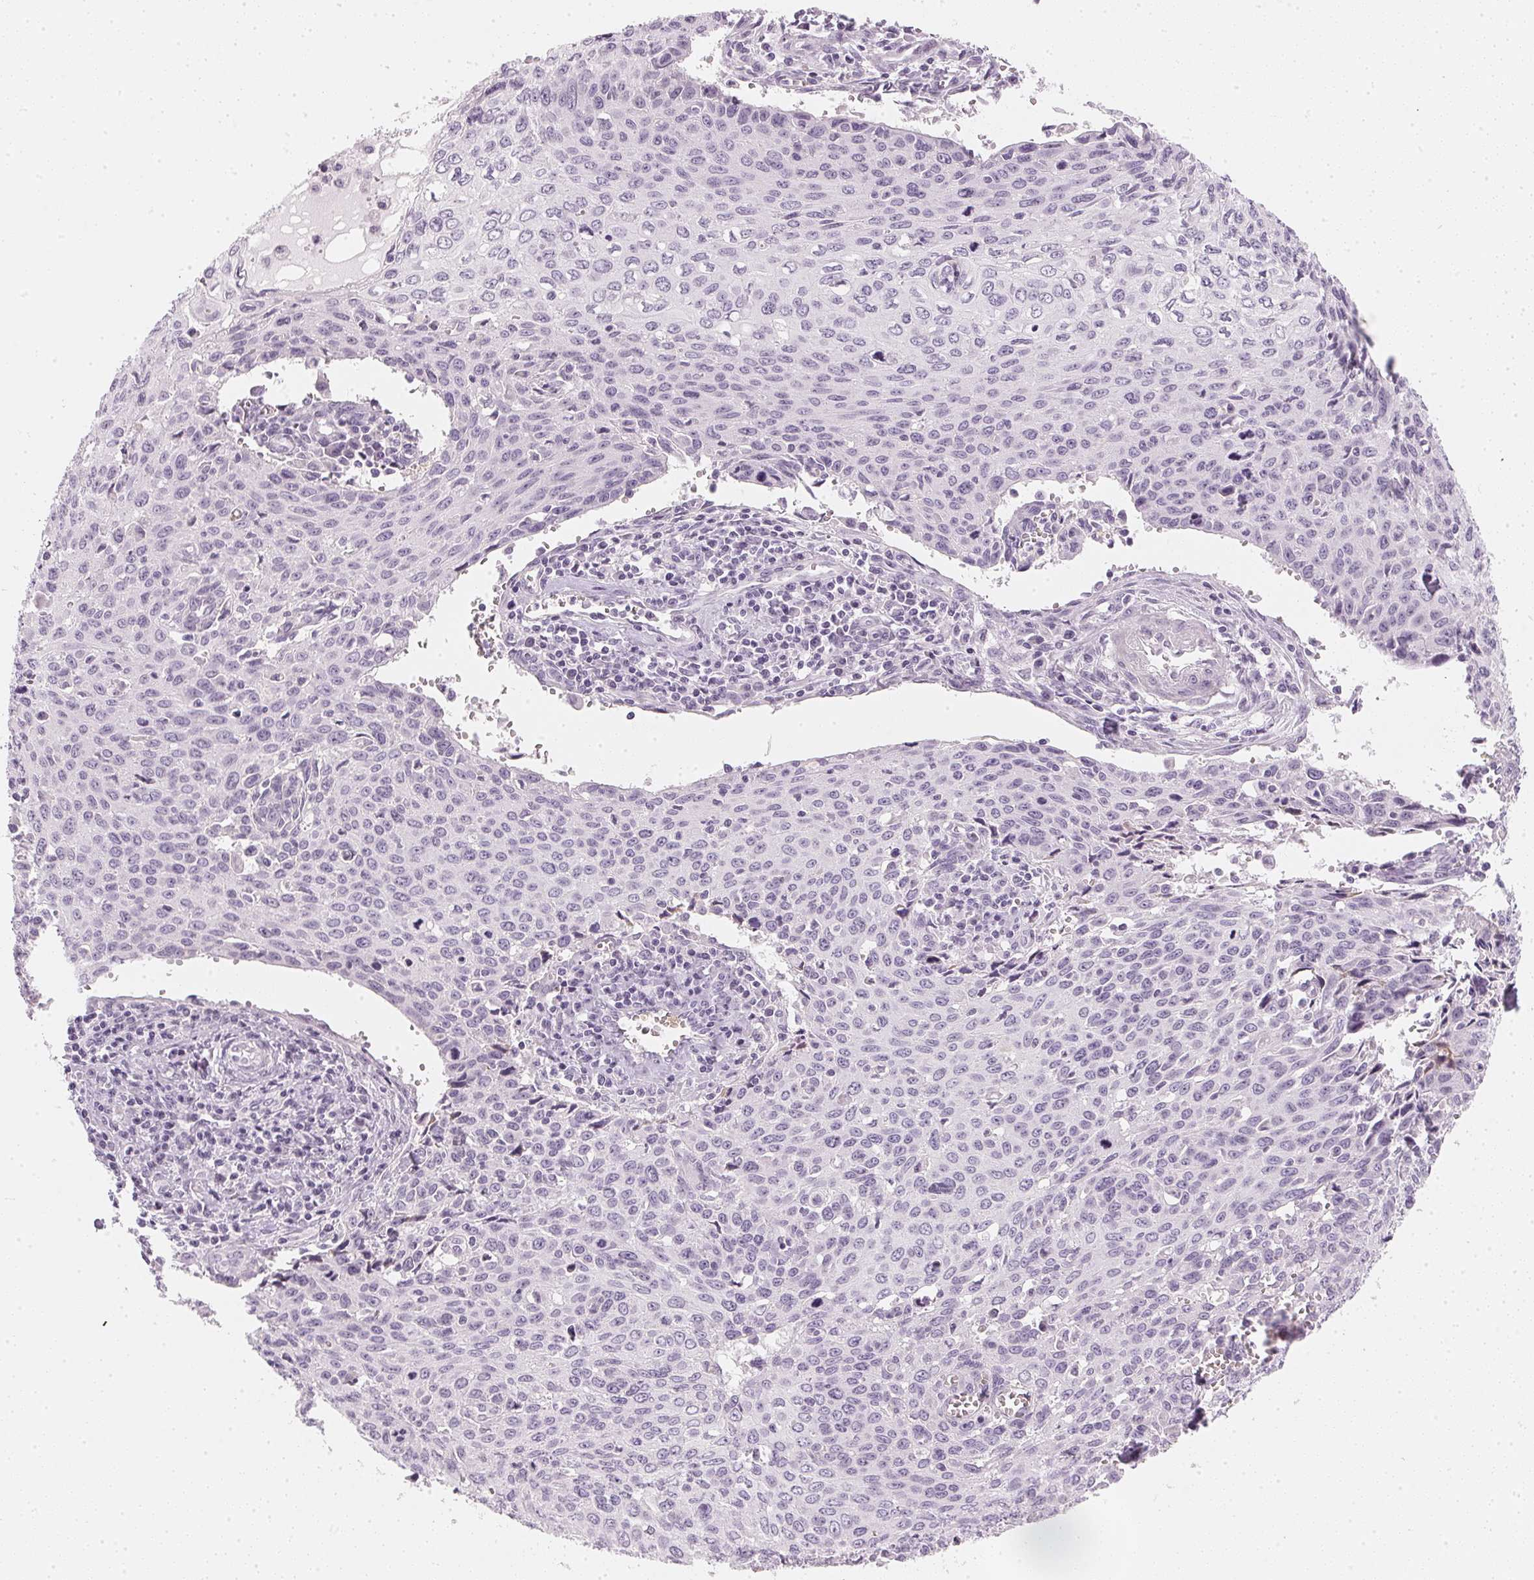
{"staining": {"intensity": "negative", "quantity": "none", "location": "none"}, "tissue": "cervical cancer", "cell_type": "Tumor cells", "image_type": "cancer", "snomed": [{"axis": "morphology", "description": "Squamous cell carcinoma, NOS"}, {"axis": "topography", "description": "Cervix"}], "caption": "DAB (3,3'-diaminobenzidine) immunohistochemical staining of cervical squamous cell carcinoma demonstrates no significant expression in tumor cells.", "gene": "CHST4", "patient": {"sex": "female", "age": 38}}